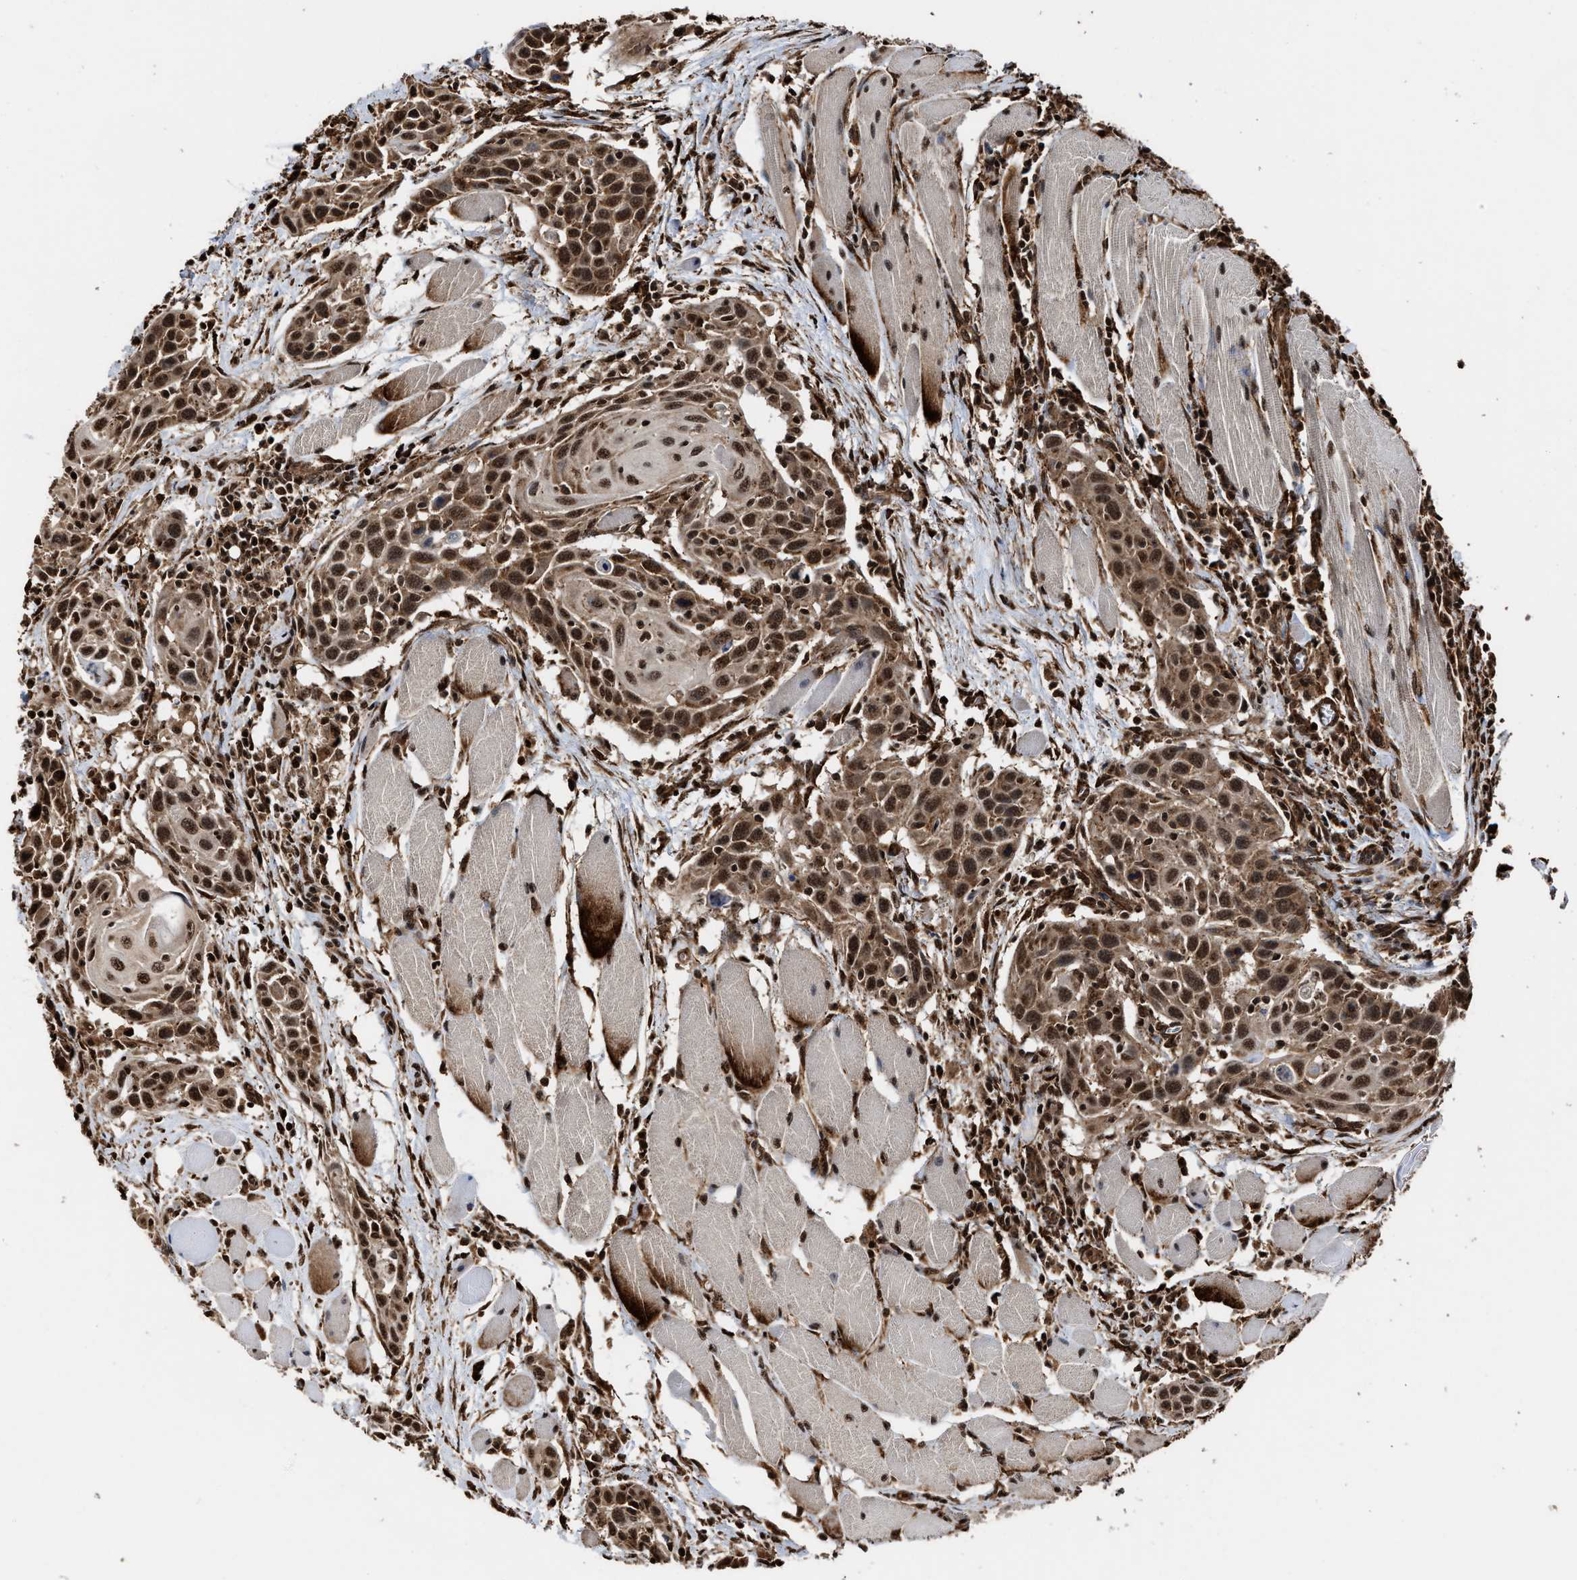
{"staining": {"intensity": "strong", "quantity": ">75%", "location": "cytoplasmic/membranous,nuclear"}, "tissue": "head and neck cancer", "cell_type": "Tumor cells", "image_type": "cancer", "snomed": [{"axis": "morphology", "description": "Squamous cell carcinoma, NOS"}, {"axis": "topography", "description": "Oral tissue"}, {"axis": "topography", "description": "Head-Neck"}], "caption": "Tumor cells reveal high levels of strong cytoplasmic/membranous and nuclear positivity in approximately >75% of cells in head and neck cancer.", "gene": "SEPTIN2", "patient": {"sex": "female", "age": 50}}